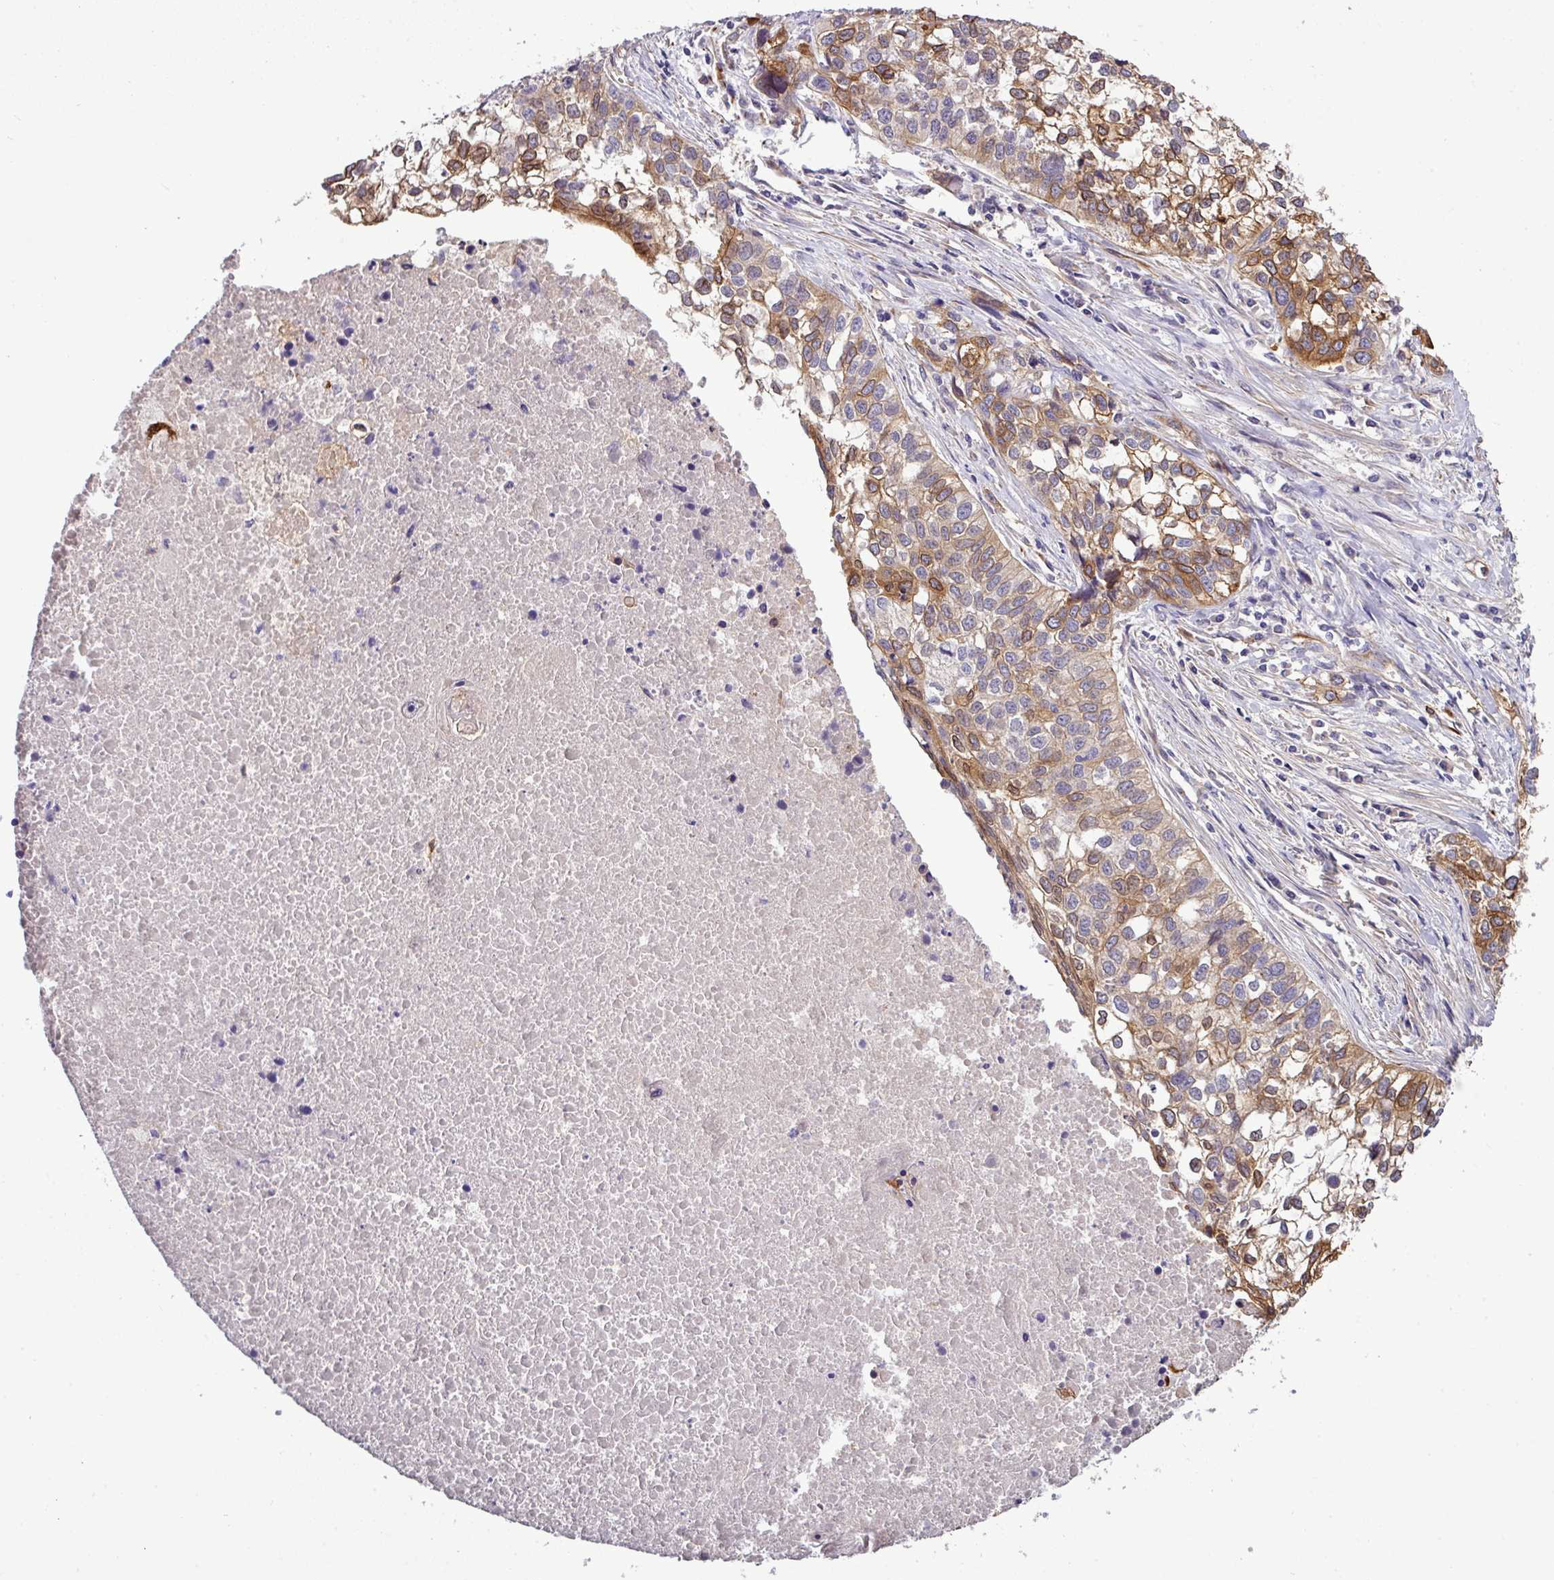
{"staining": {"intensity": "moderate", "quantity": "25%-75%", "location": "cytoplasmic/membranous"}, "tissue": "lung cancer", "cell_type": "Tumor cells", "image_type": "cancer", "snomed": [{"axis": "morphology", "description": "Squamous cell carcinoma, NOS"}, {"axis": "topography", "description": "Lung"}], "caption": "Lung squamous cell carcinoma stained with a brown dye displays moderate cytoplasmic/membranous positive staining in approximately 25%-75% of tumor cells.", "gene": "PARD6A", "patient": {"sex": "male", "age": 74}}